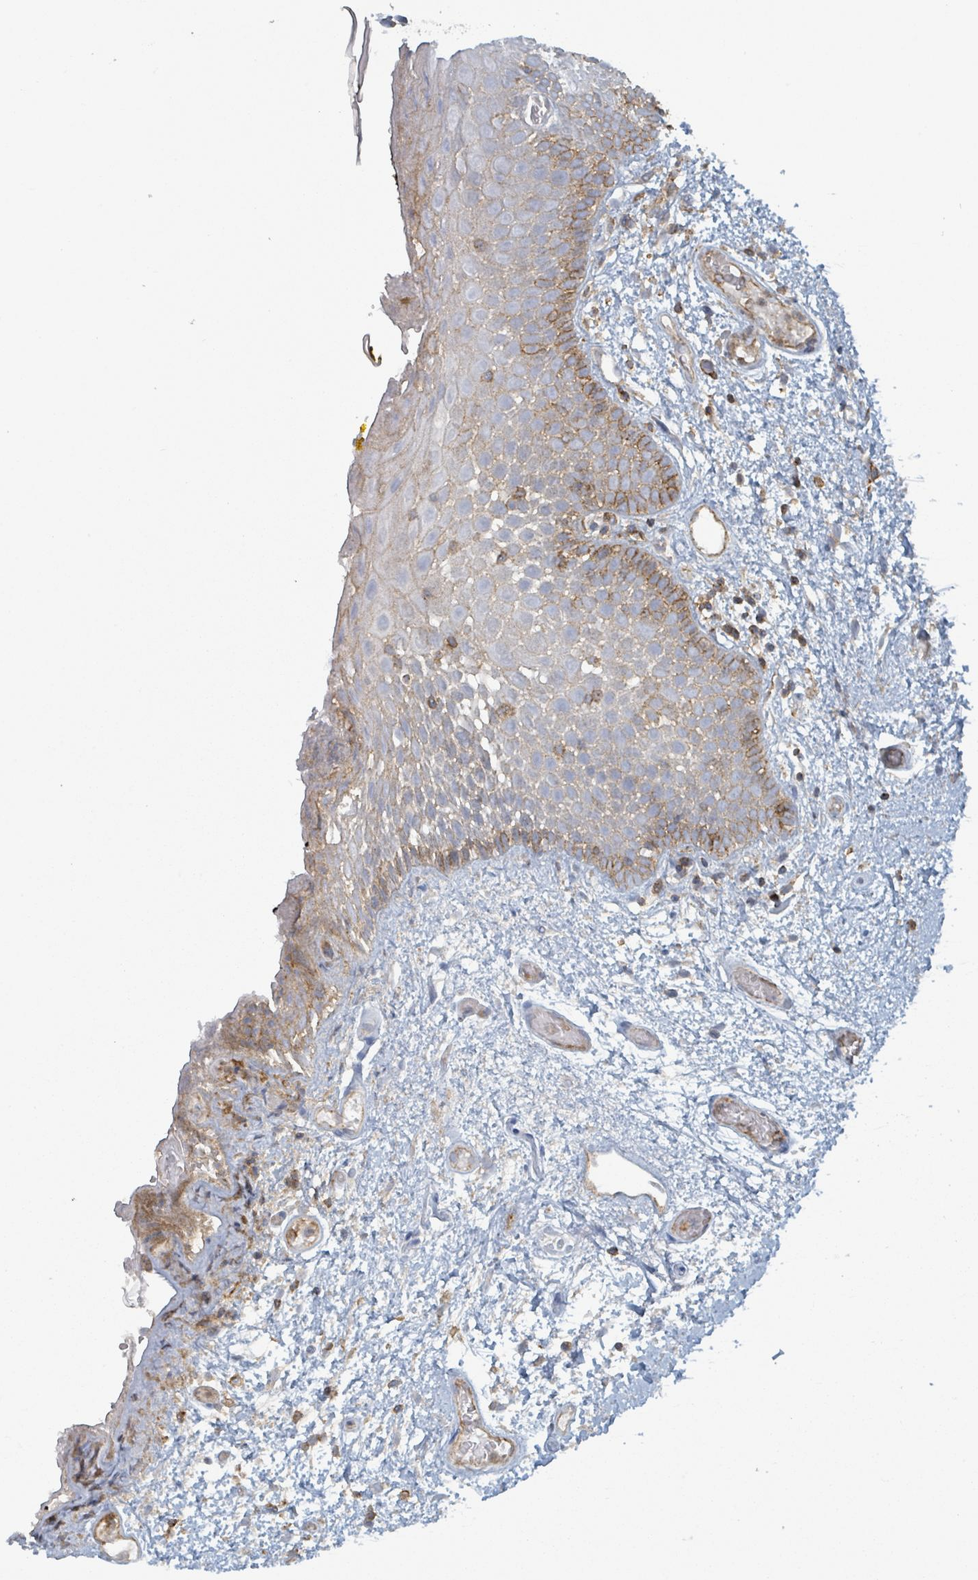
{"staining": {"intensity": "moderate", "quantity": "<25%", "location": "cytoplasmic/membranous"}, "tissue": "oral mucosa", "cell_type": "Squamous epithelial cells", "image_type": "normal", "snomed": [{"axis": "morphology", "description": "Normal tissue, NOS"}, {"axis": "morphology", "description": "Squamous cell carcinoma, NOS"}, {"axis": "topography", "description": "Oral tissue"}, {"axis": "topography", "description": "Tounge, NOS"}, {"axis": "topography", "description": "Head-Neck"}], "caption": "The micrograph displays immunohistochemical staining of unremarkable oral mucosa. There is moderate cytoplasmic/membranous positivity is seen in approximately <25% of squamous epithelial cells.", "gene": "TNFRSF14", "patient": {"sex": "male", "age": 76}}